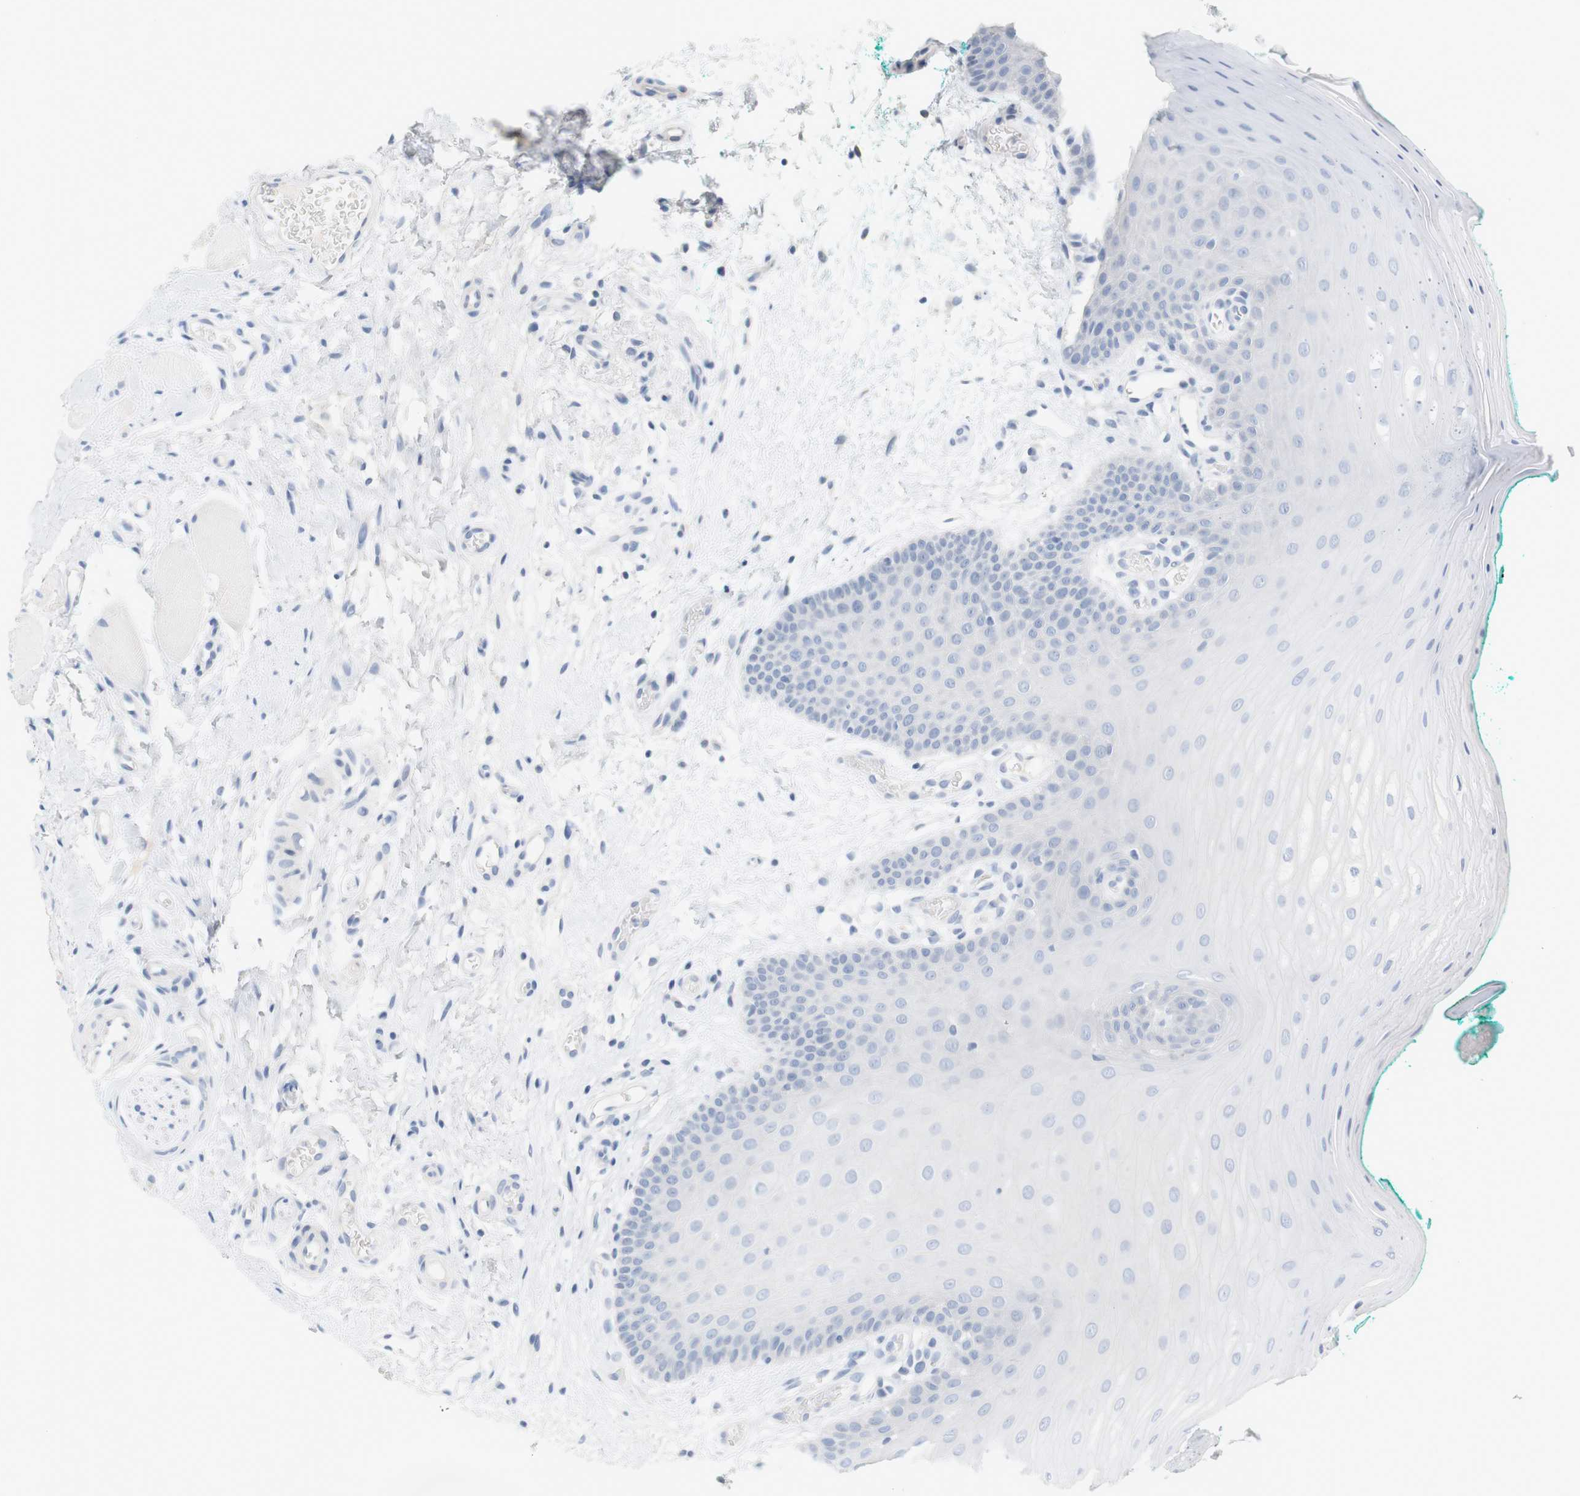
{"staining": {"intensity": "negative", "quantity": "none", "location": "none"}, "tissue": "oral mucosa", "cell_type": "Squamous epithelial cells", "image_type": "normal", "snomed": [{"axis": "morphology", "description": "Normal tissue, NOS"}, {"axis": "topography", "description": "Skeletal muscle"}, {"axis": "topography", "description": "Oral tissue"}], "caption": "Human oral mucosa stained for a protein using immunohistochemistry (IHC) shows no expression in squamous epithelial cells.", "gene": "RGS9", "patient": {"sex": "male", "age": 58}}